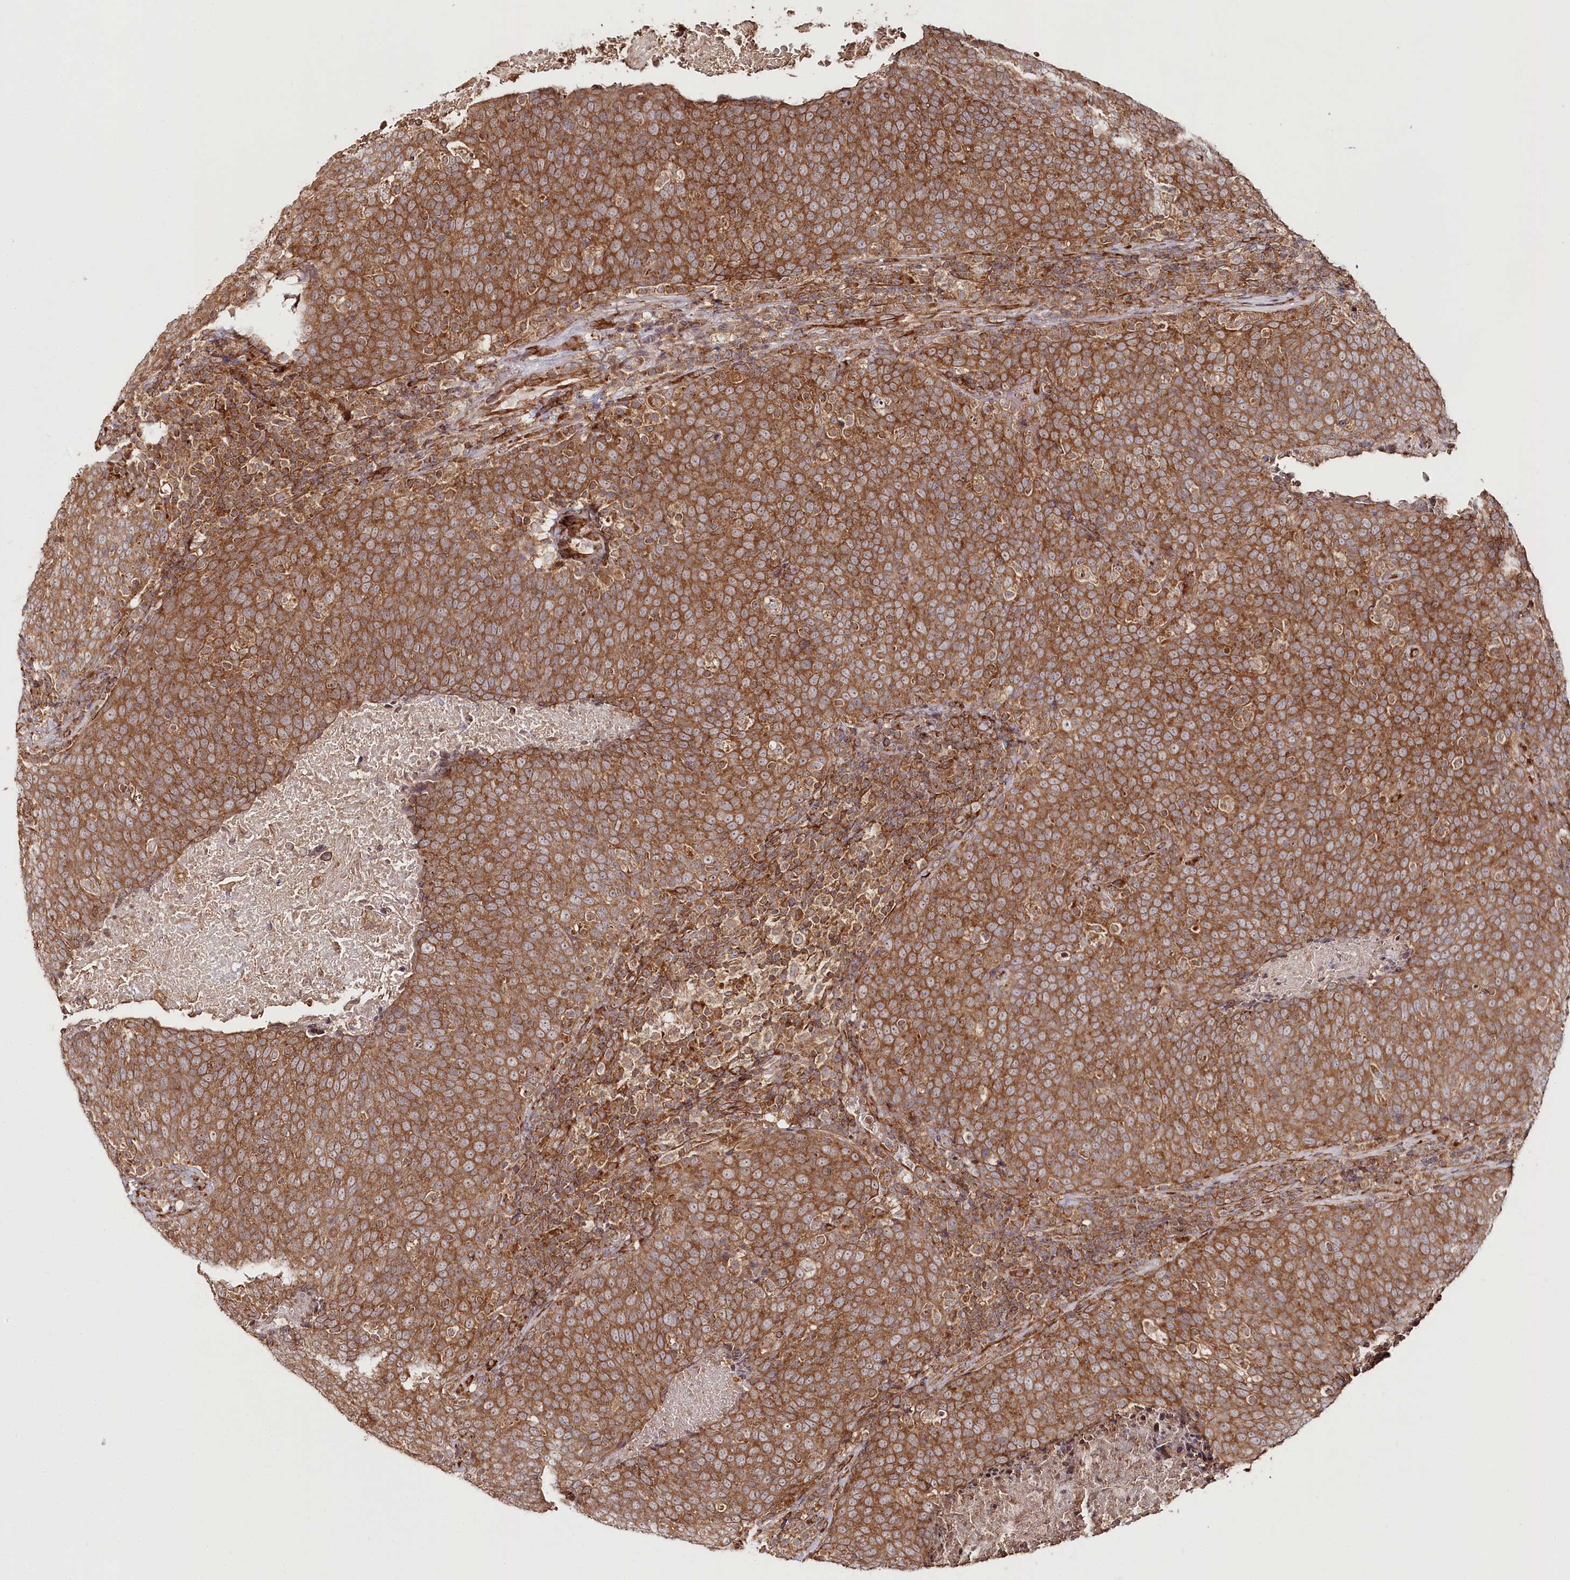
{"staining": {"intensity": "strong", "quantity": ">75%", "location": "cytoplasmic/membranous"}, "tissue": "head and neck cancer", "cell_type": "Tumor cells", "image_type": "cancer", "snomed": [{"axis": "morphology", "description": "Squamous cell carcinoma, NOS"}, {"axis": "morphology", "description": "Squamous cell carcinoma, metastatic, NOS"}, {"axis": "topography", "description": "Lymph node"}, {"axis": "topography", "description": "Head-Neck"}], "caption": "Protein staining of head and neck cancer tissue displays strong cytoplasmic/membranous expression in approximately >75% of tumor cells.", "gene": "OTUD4", "patient": {"sex": "male", "age": 62}}